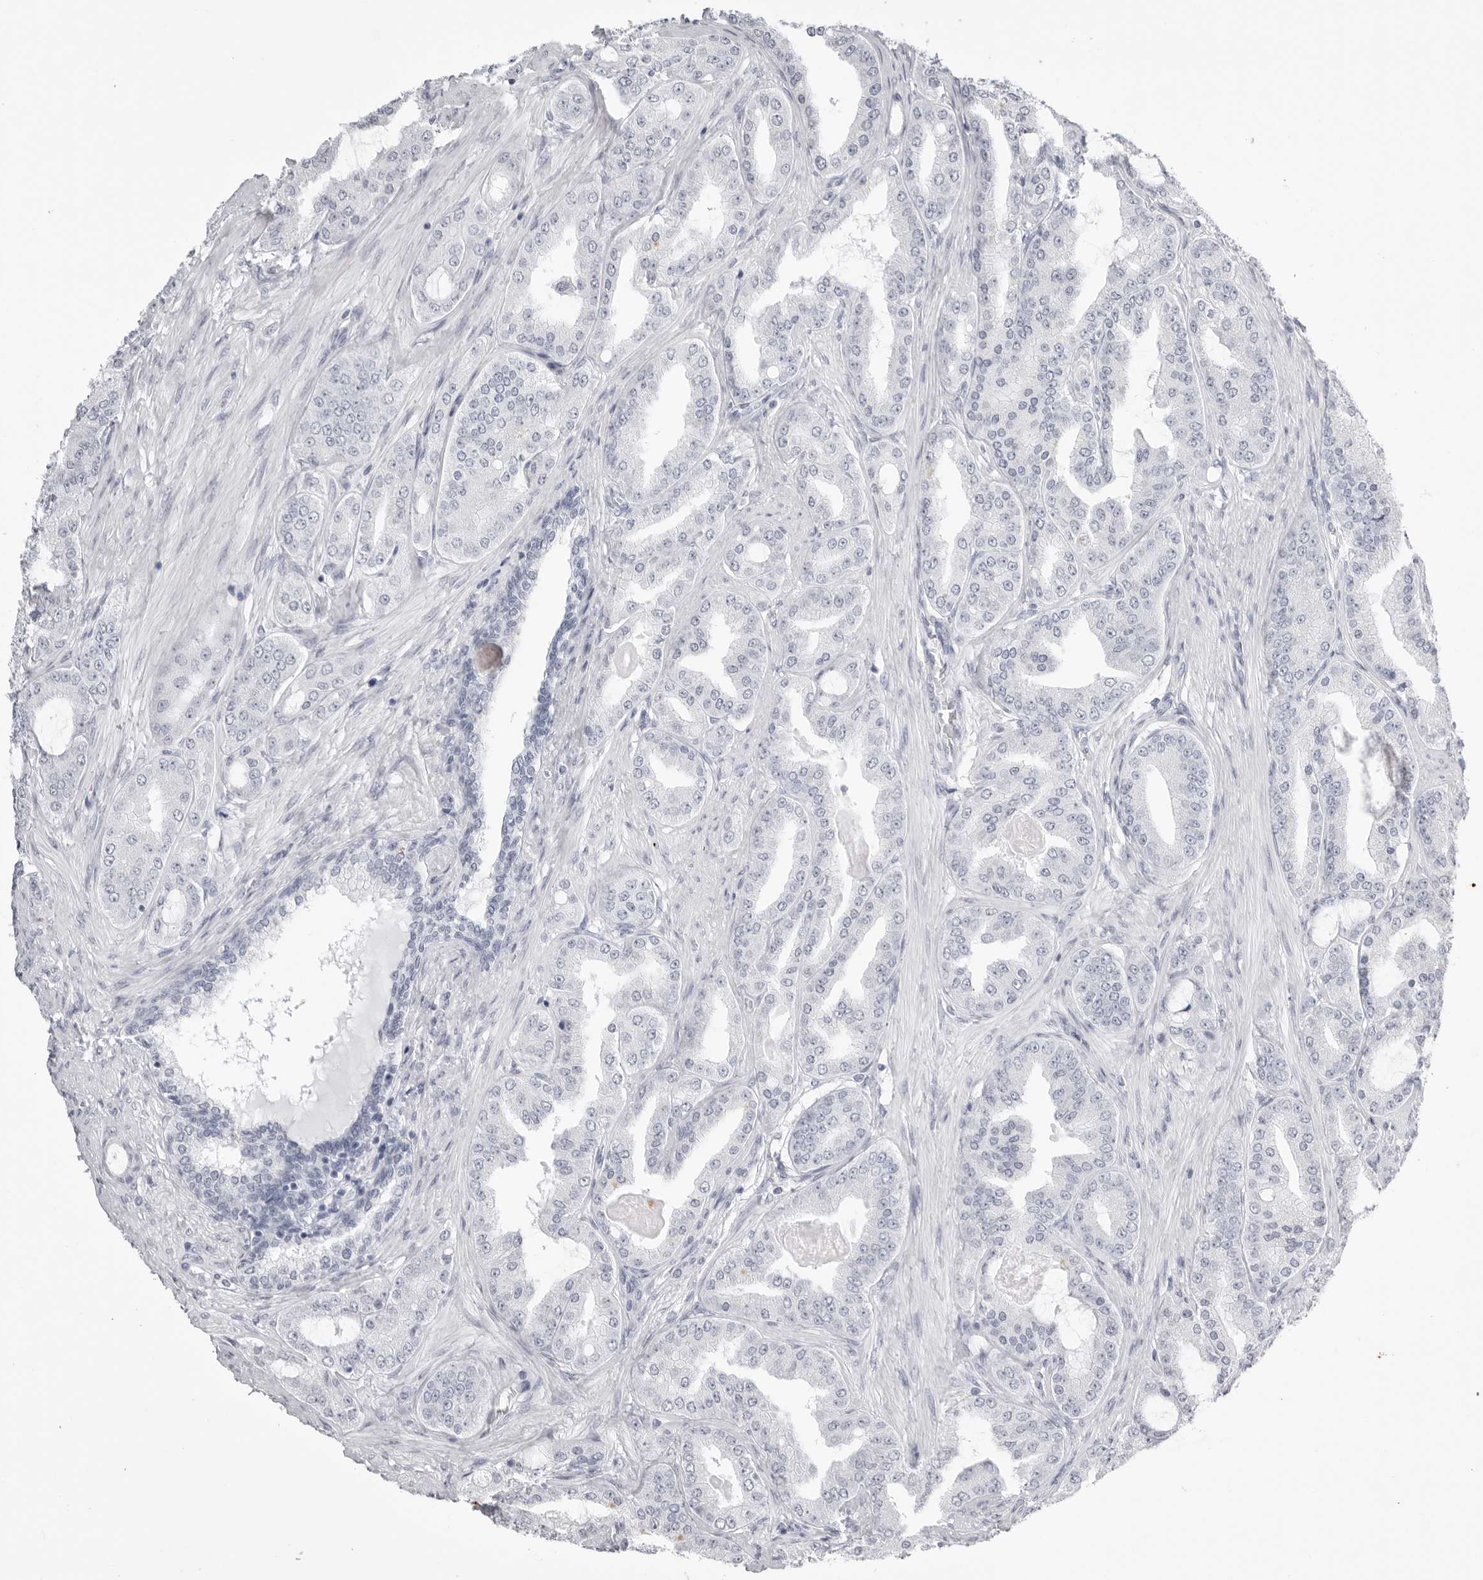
{"staining": {"intensity": "negative", "quantity": "none", "location": "none"}, "tissue": "prostate cancer", "cell_type": "Tumor cells", "image_type": "cancer", "snomed": [{"axis": "morphology", "description": "Adenocarcinoma, High grade"}, {"axis": "topography", "description": "Prostate"}], "caption": "Immunohistochemistry (IHC) of human high-grade adenocarcinoma (prostate) reveals no positivity in tumor cells.", "gene": "KLK9", "patient": {"sex": "male", "age": 60}}